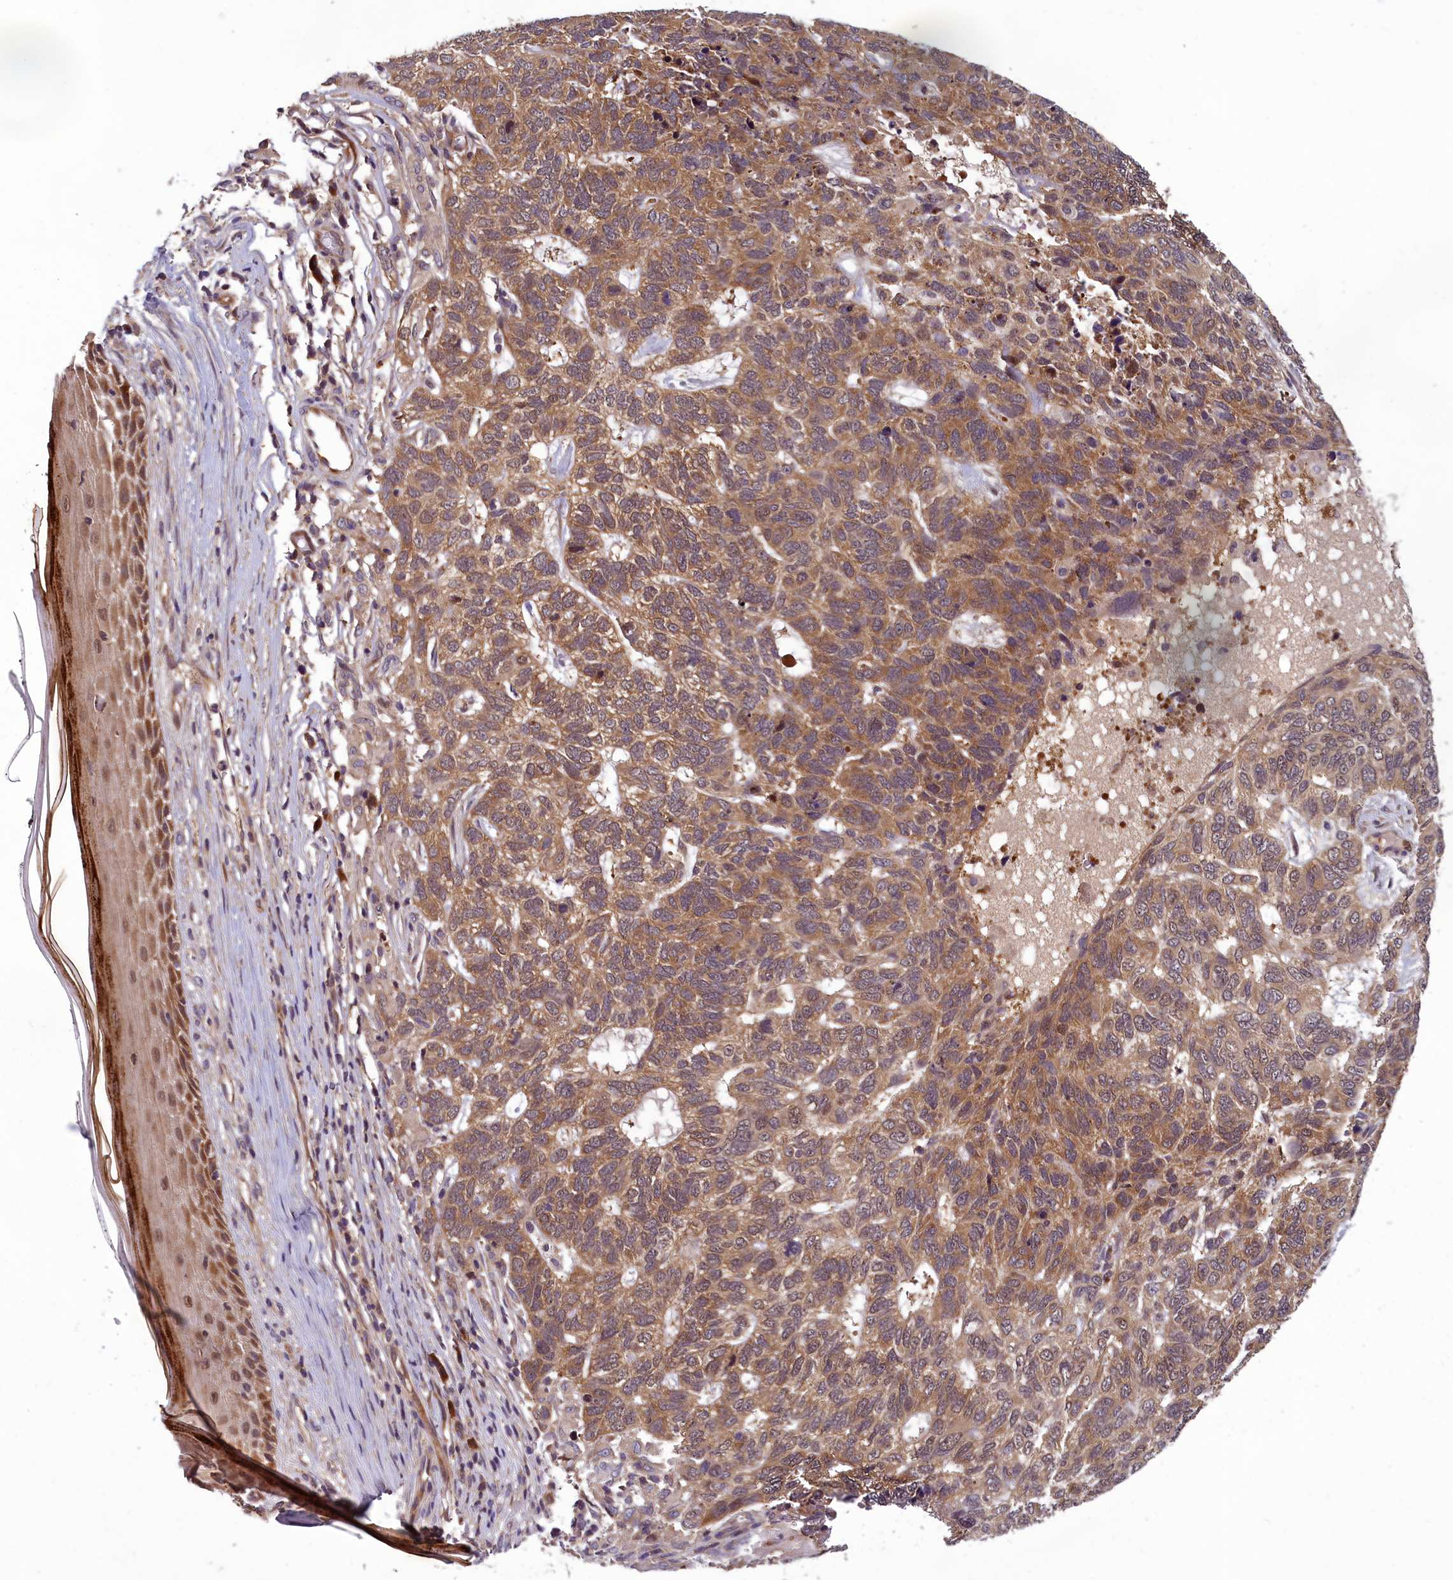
{"staining": {"intensity": "moderate", "quantity": ">75%", "location": "cytoplasmic/membranous"}, "tissue": "skin cancer", "cell_type": "Tumor cells", "image_type": "cancer", "snomed": [{"axis": "morphology", "description": "Basal cell carcinoma"}, {"axis": "topography", "description": "Skin"}], "caption": "There is medium levels of moderate cytoplasmic/membranous positivity in tumor cells of skin cancer (basal cell carcinoma), as demonstrated by immunohistochemical staining (brown color).", "gene": "CCDC15", "patient": {"sex": "female", "age": 65}}